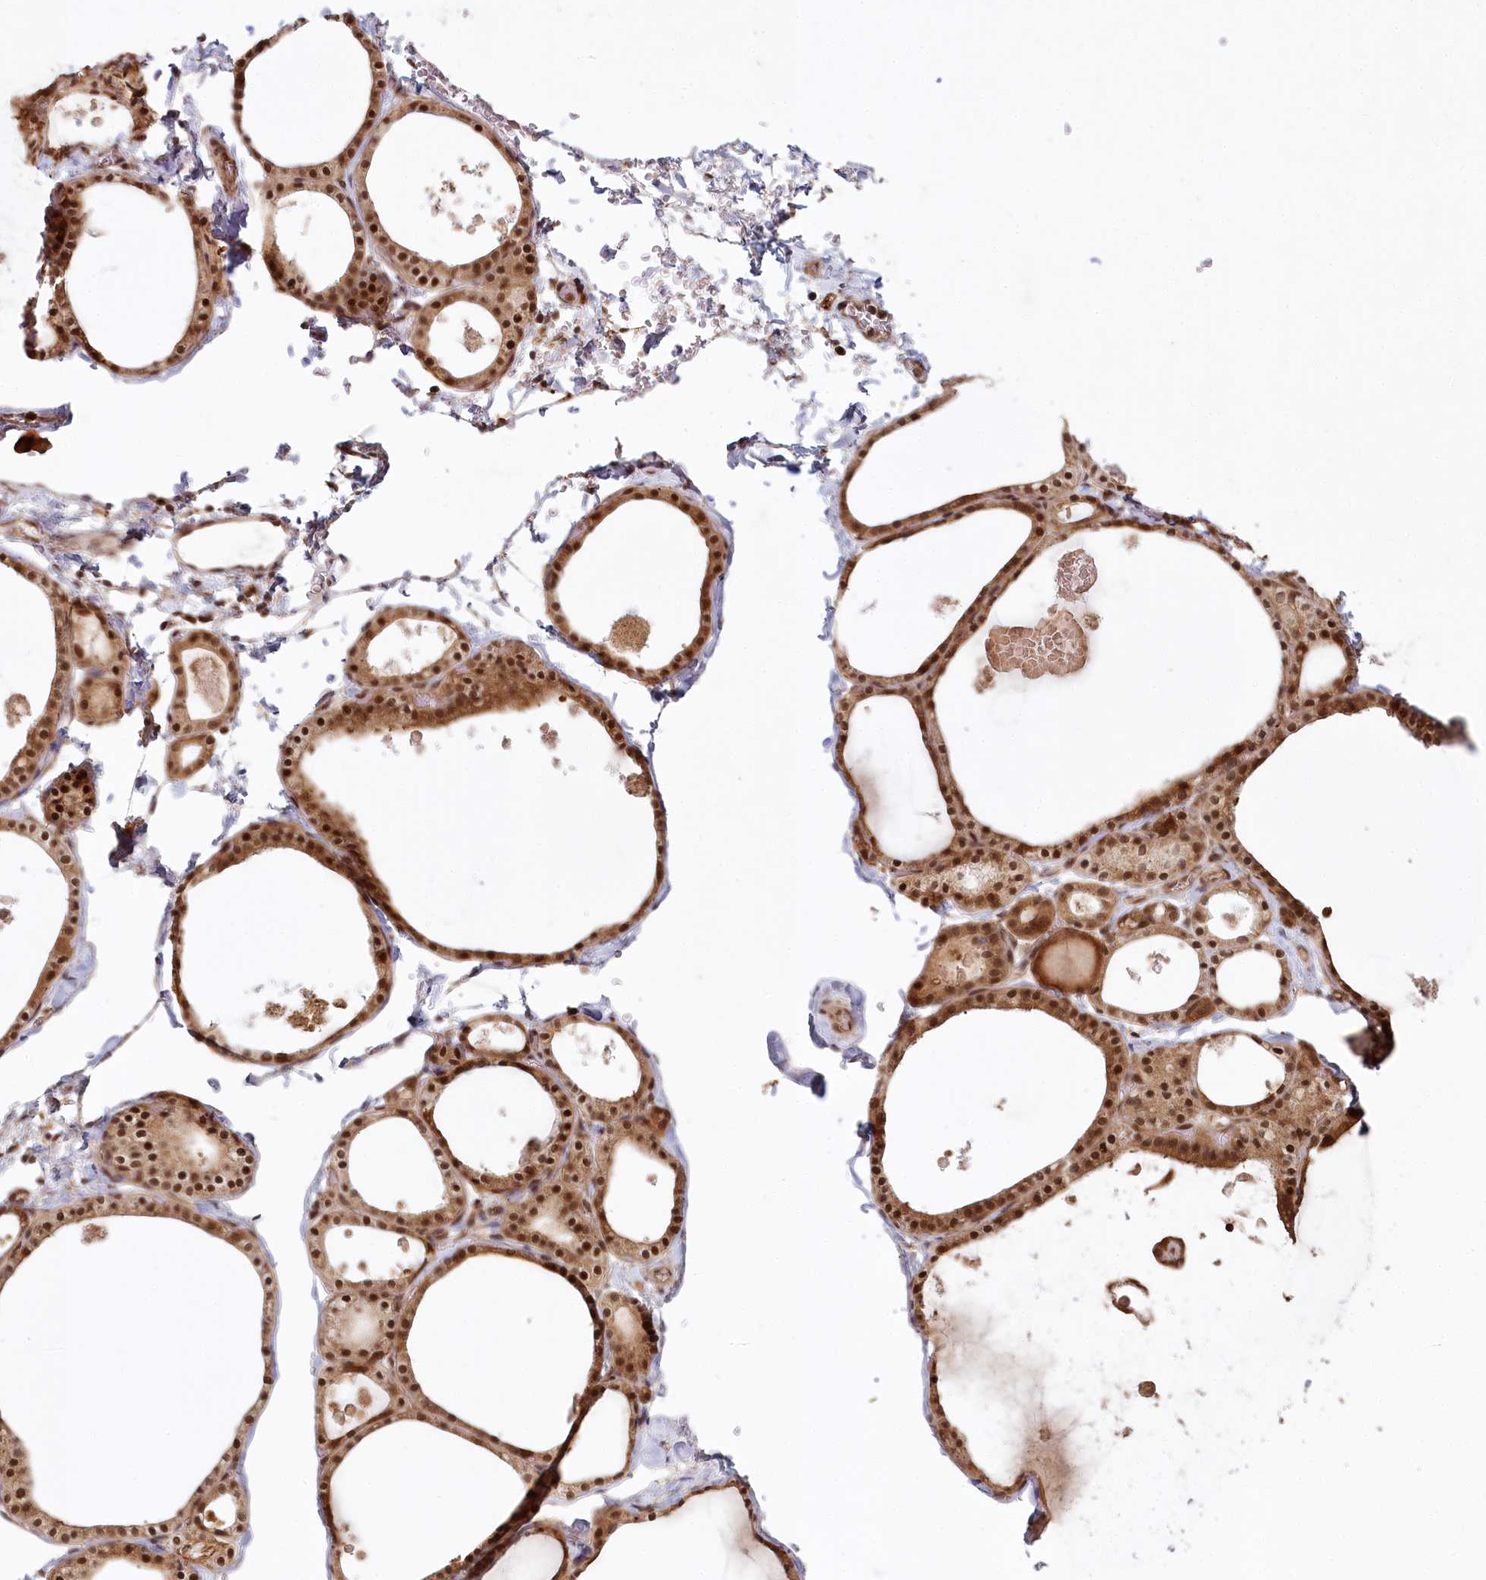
{"staining": {"intensity": "strong", "quantity": ">75%", "location": "cytoplasmic/membranous,nuclear"}, "tissue": "thyroid gland", "cell_type": "Glandular cells", "image_type": "normal", "snomed": [{"axis": "morphology", "description": "Normal tissue, NOS"}, {"axis": "topography", "description": "Thyroid gland"}], "caption": "Protein expression analysis of benign thyroid gland shows strong cytoplasmic/membranous,nuclear positivity in about >75% of glandular cells.", "gene": "WAPL", "patient": {"sex": "male", "age": 56}}